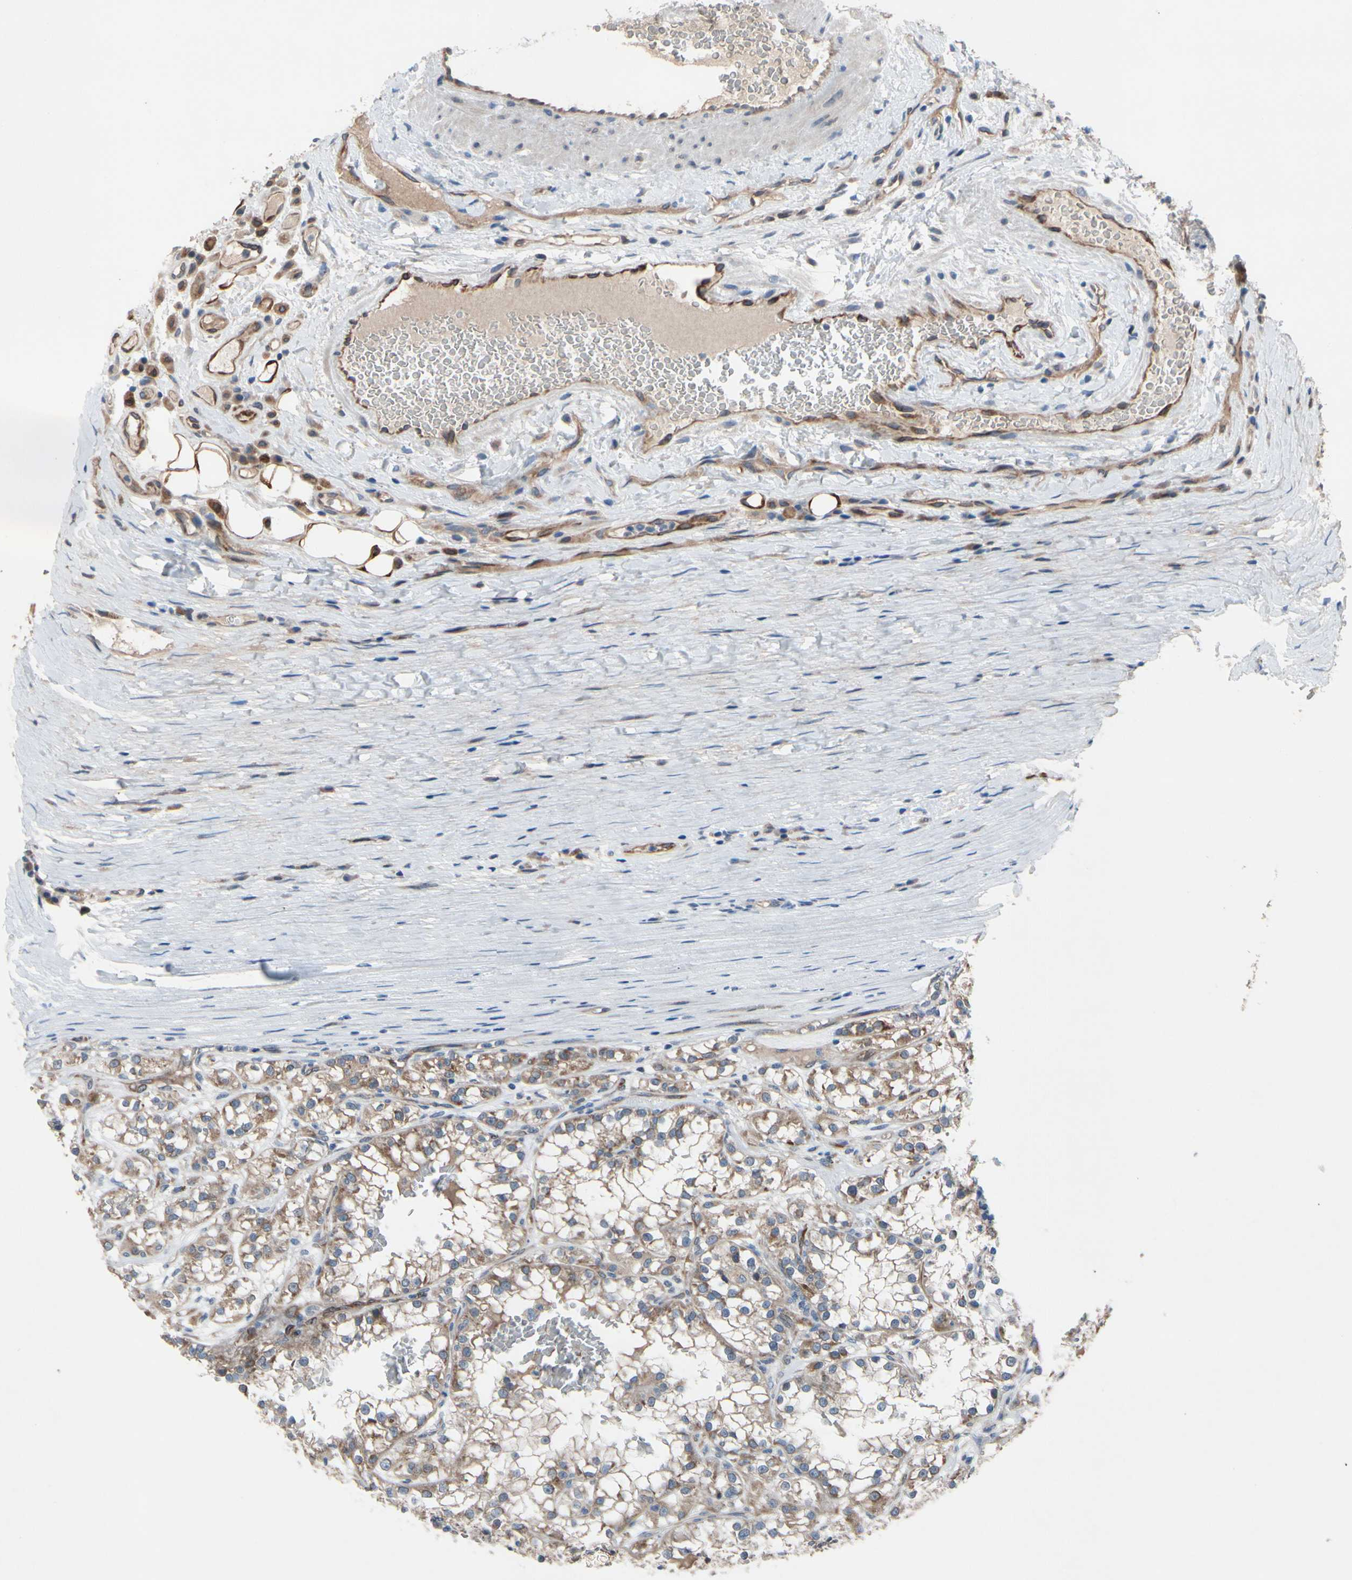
{"staining": {"intensity": "moderate", "quantity": "25%-75%", "location": "cytoplasmic/membranous"}, "tissue": "renal cancer", "cell_type": "Tumor cells", "image_type": "cancer", "snomed": [{"axis": "morphology", "description": "Adenocarcinoma, NOS"}, {"axis": "topography", "description": "Kidney"}], "caption": "Human adenocarcinoma (renal) stained for a protein (brown) demonstrates moderate cytoplasmic/membranous positive staining in approximately 25%-75% of tumor cells.", "gene": "PRXL2A", "patient": {"sex": "female", "age": 52}}